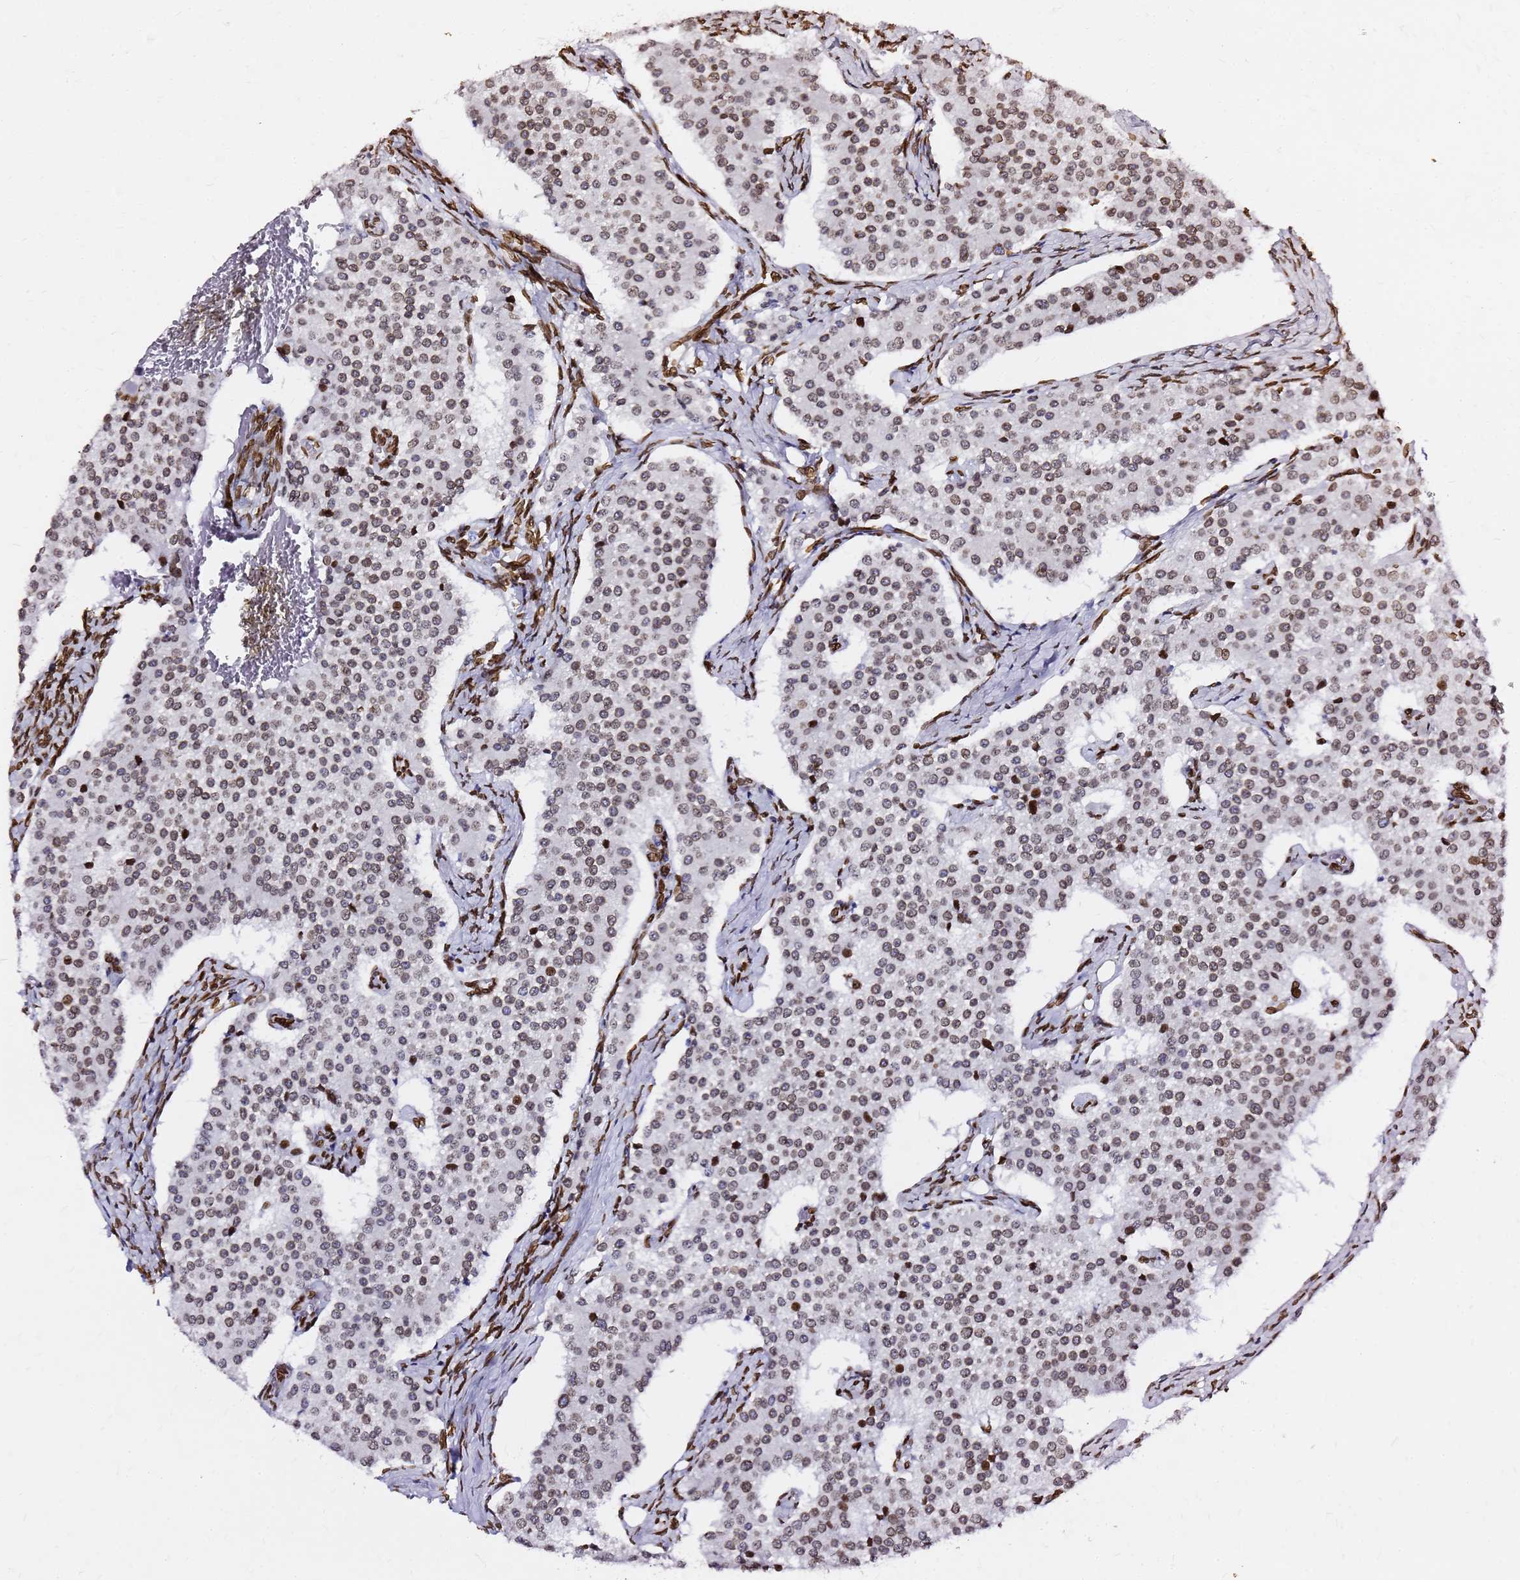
{"staining": {"intensity": "weak", "quantity": "25%-75%", "location": "nuclear"}, "tissue": "carcinoid", "cell_type": "Tumor cells", "image_type": "cancer", "snomed": [{"axis": "morphology", "description": "Carcinoid, malignant, NOS"}, {"axis": "topography", "description": "Colon"}], "caption": "The photomicrograph demonstrates staining of malignant carcinoid, revealing weak nuclear protein positivity (brown color) within tumor cells. (brown staining indicates protein expression, while blue staining denotes nuclei).", "gene": "C6orf141", "patient": {"sex": "female", "age": 52}}